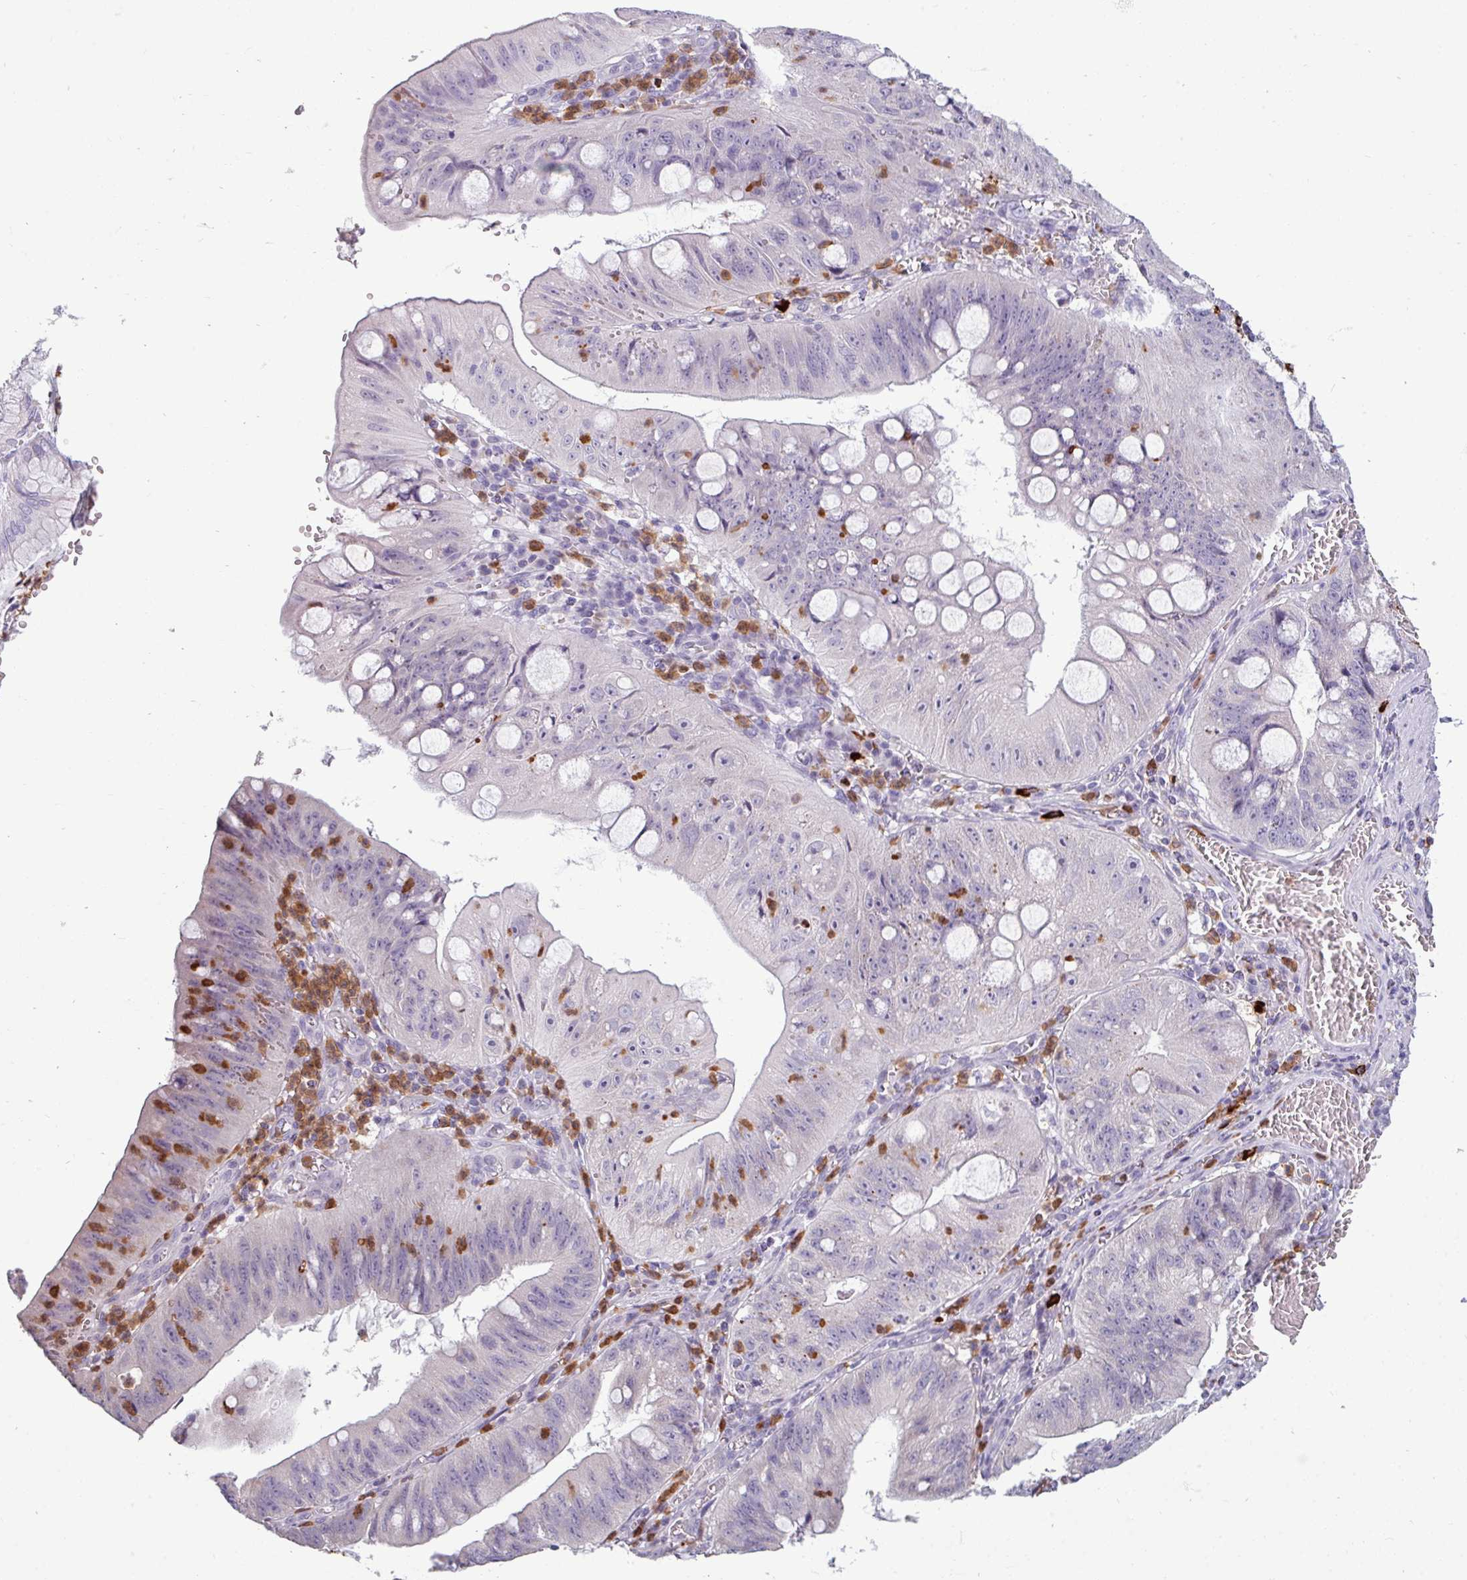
{"staining": {"intensity": "negative", "quantity": "none", "location": "none"}, "tissue": "stomach cancer", "cell_type": "Tumor cells", "image_type": "cancer", "snomed": [{"axis": "morphology", "description": "Adenocarcinoma, NOS"}, {"axis": "topography", "description": "Stomach"}], "caption": "Immunohistochemical staining of stomach adenocarcinoma displays no significant expression in tumor cells. (DAB (3,3'-diaminobenzidine) immunohistochemistry (IHC) with hematoxylin counter stain).", "gene": "TRIM39", "patient": {"sex": "male", "age": 59}}